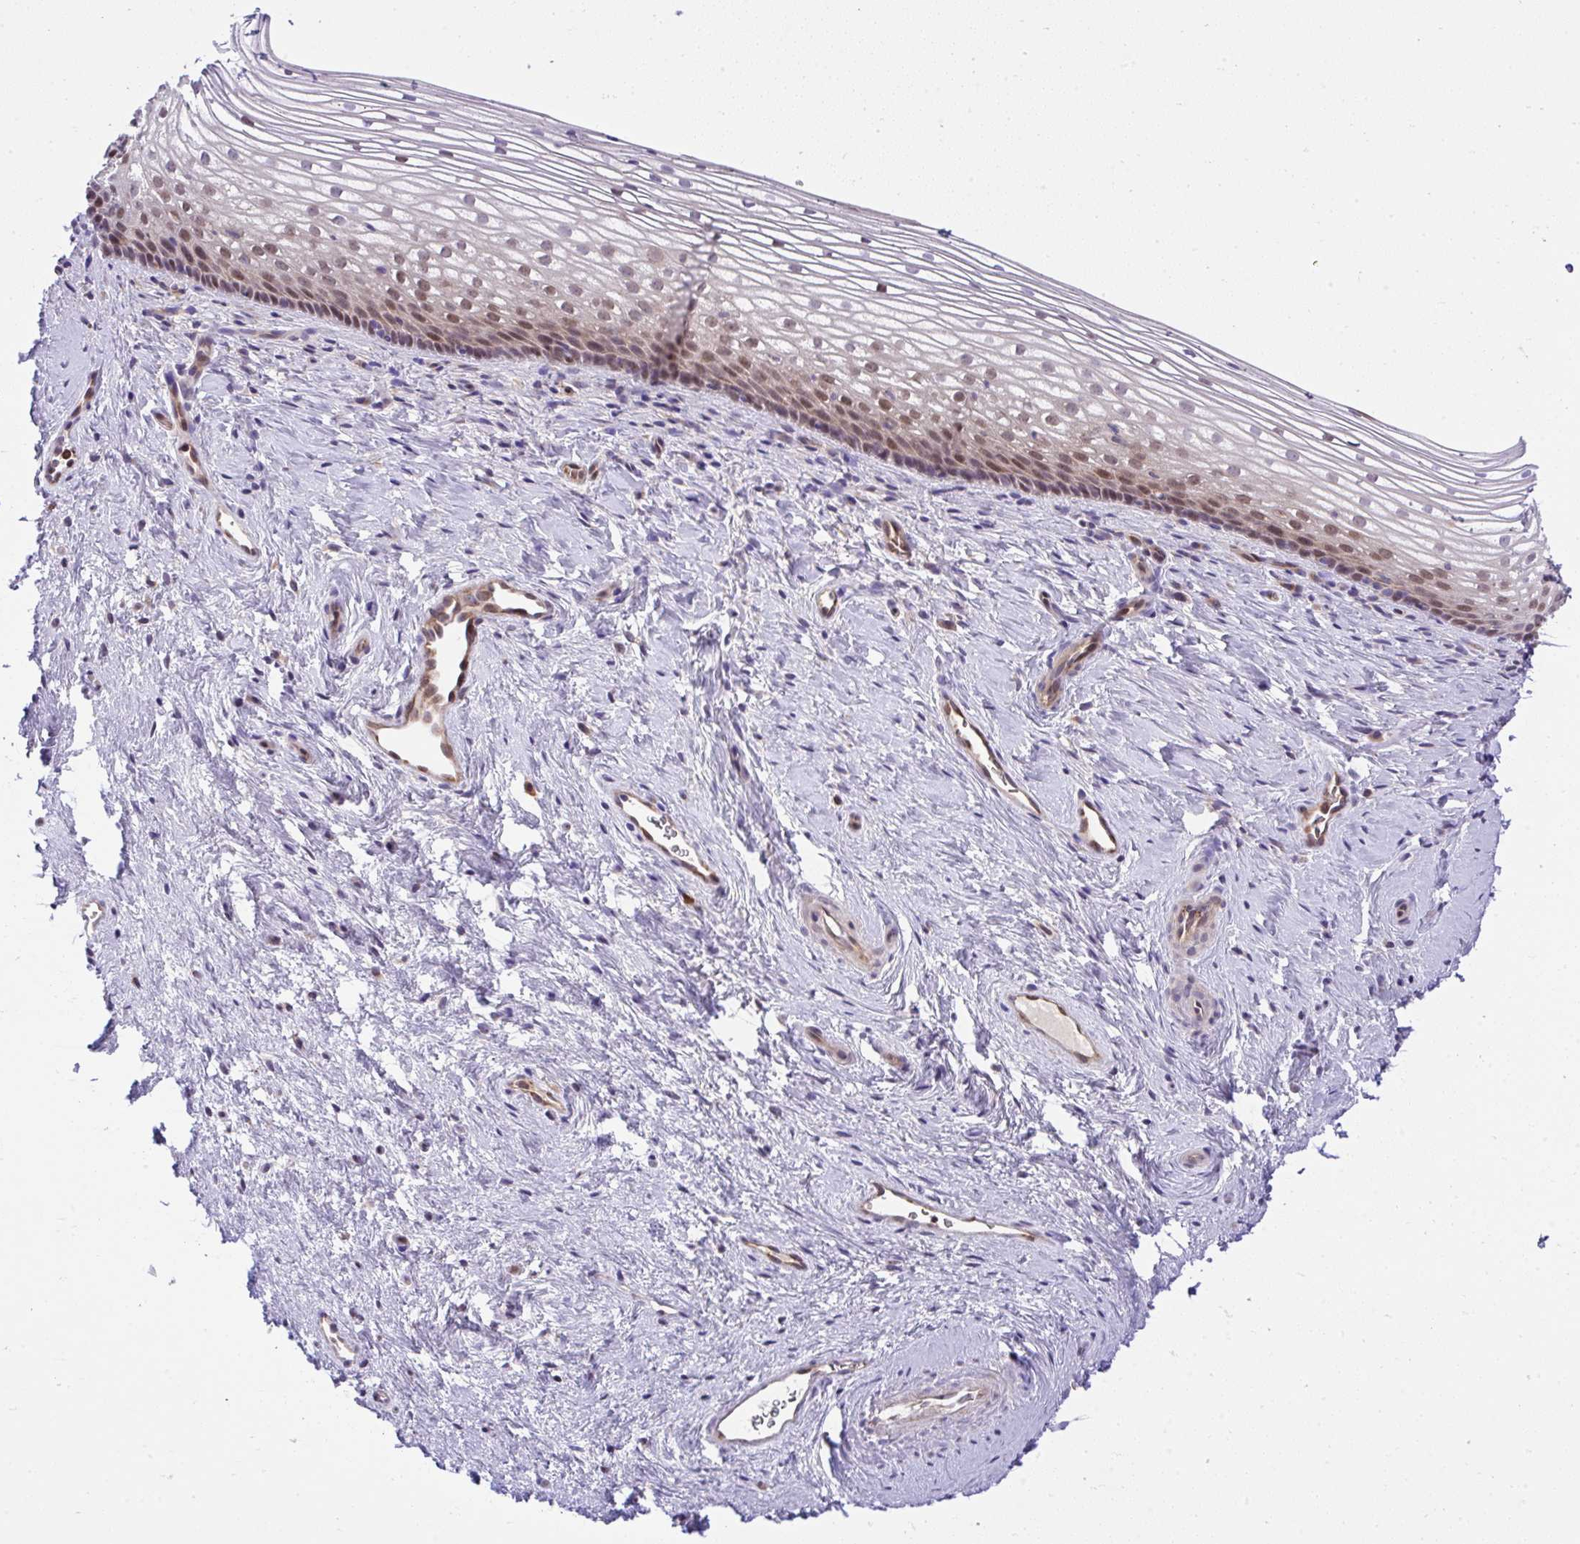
{"staining": {"intensity": "moderate", "quantity": "<25%", "location": "nuclear"}, "tissue": "vagina", "cell_type": "Squamous epithelial cells", "image_type": "normal", "snomed": [{"axis": "morphology", "description": "Normal tissue, NOS"}, {"axis": "topography", "description": "Vagina"}], "caption": "Vagina stained with DAB (3,3'-diaminobenzidine) IHC shows low levels of moderate nuclear staining in approximately <25% of squamous epithelial cells.", "gene": "CHIA", "patient": {"sex": "female", "age": 51}}